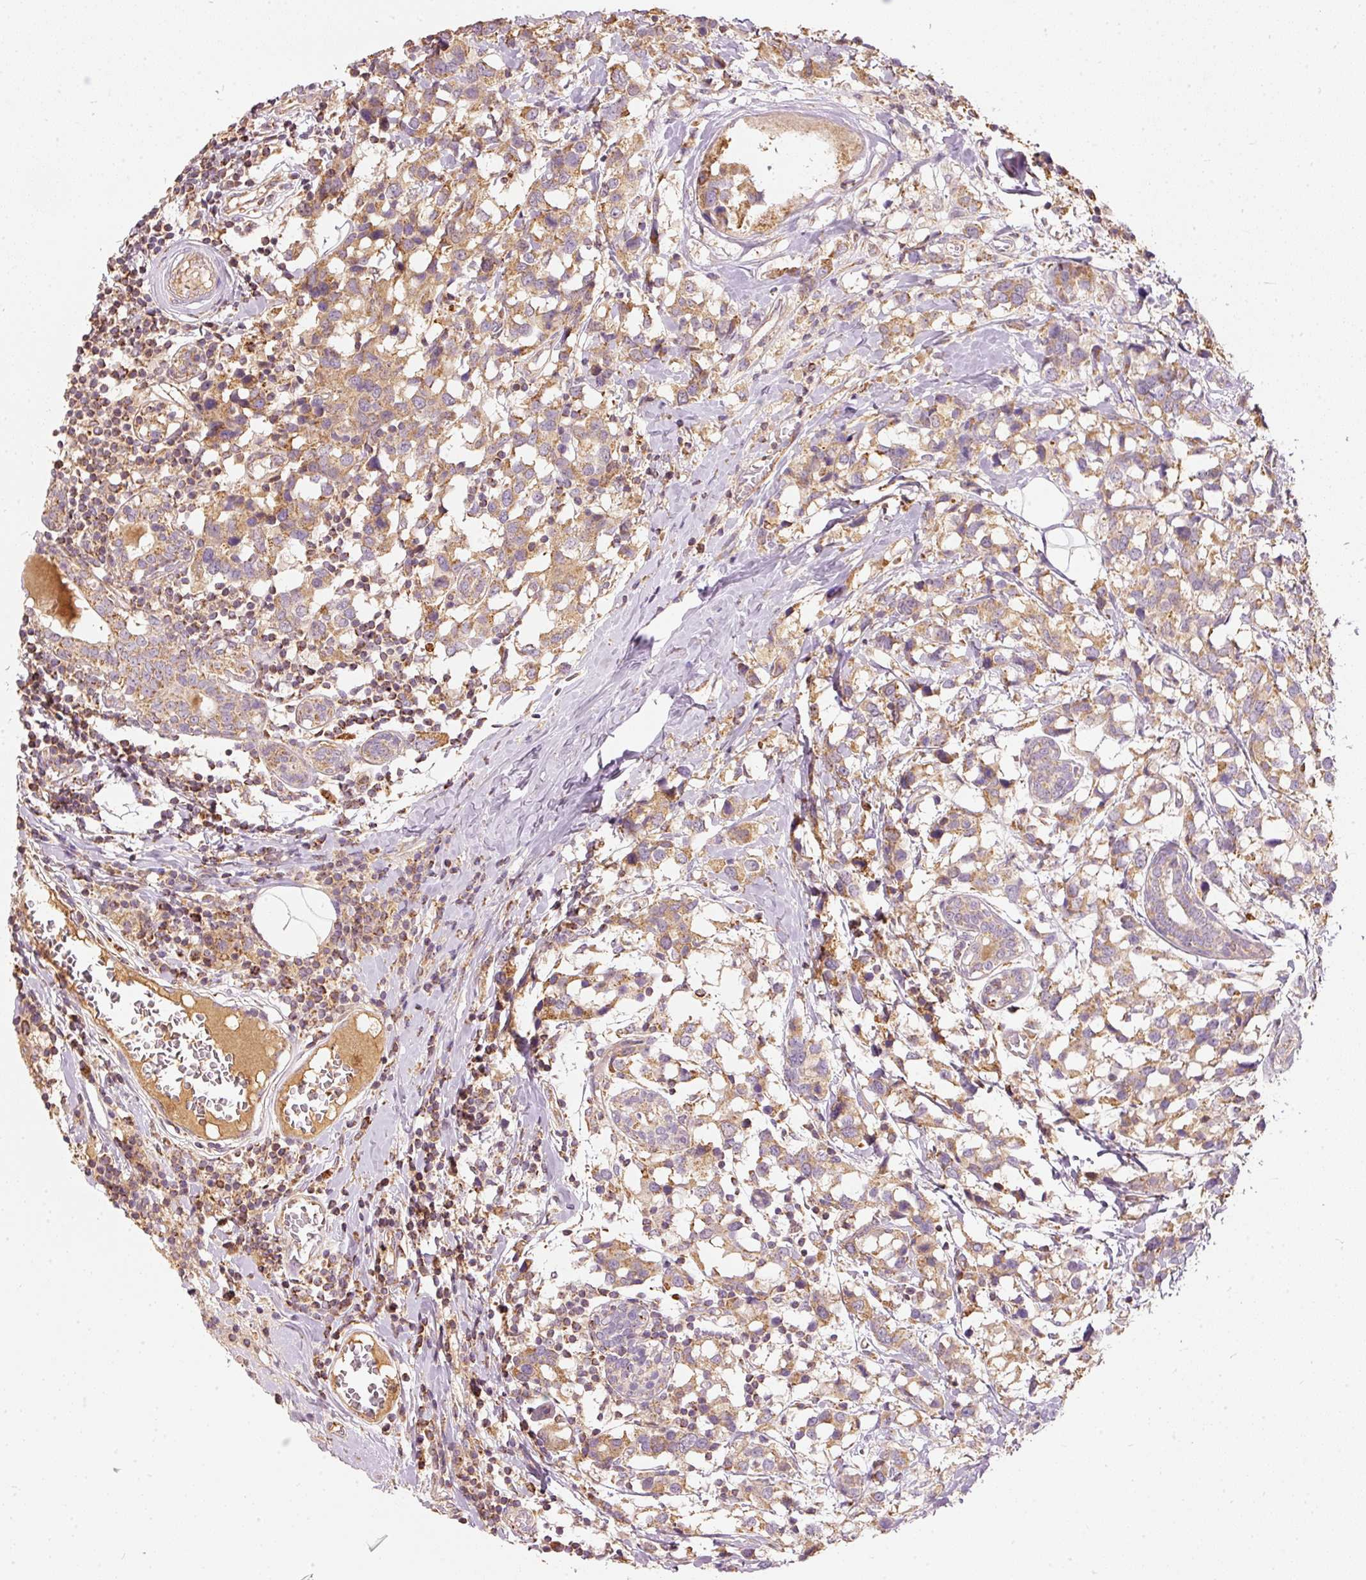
{"staining": {"intensity": "moderate", "quantity": ">75%", "location": "cytoplasmic/membranous"}, "tissue": "breast cancer", "cell_type": "Tumor cells", "image_type": "cancer", "snomed": [{"axis": "morphology", "description": "Lobular carcinoma"}, {"axis": "topography", "description": "Breast"}], "caption": "Moderate cytoplasmic/membranous staining for a protein is present in approximately >75% of tumor cells of breast cancer using immunohistochemistry (IHC).", "gene": "PSENEN", "patient": {"sex": "female", "age": 59}}